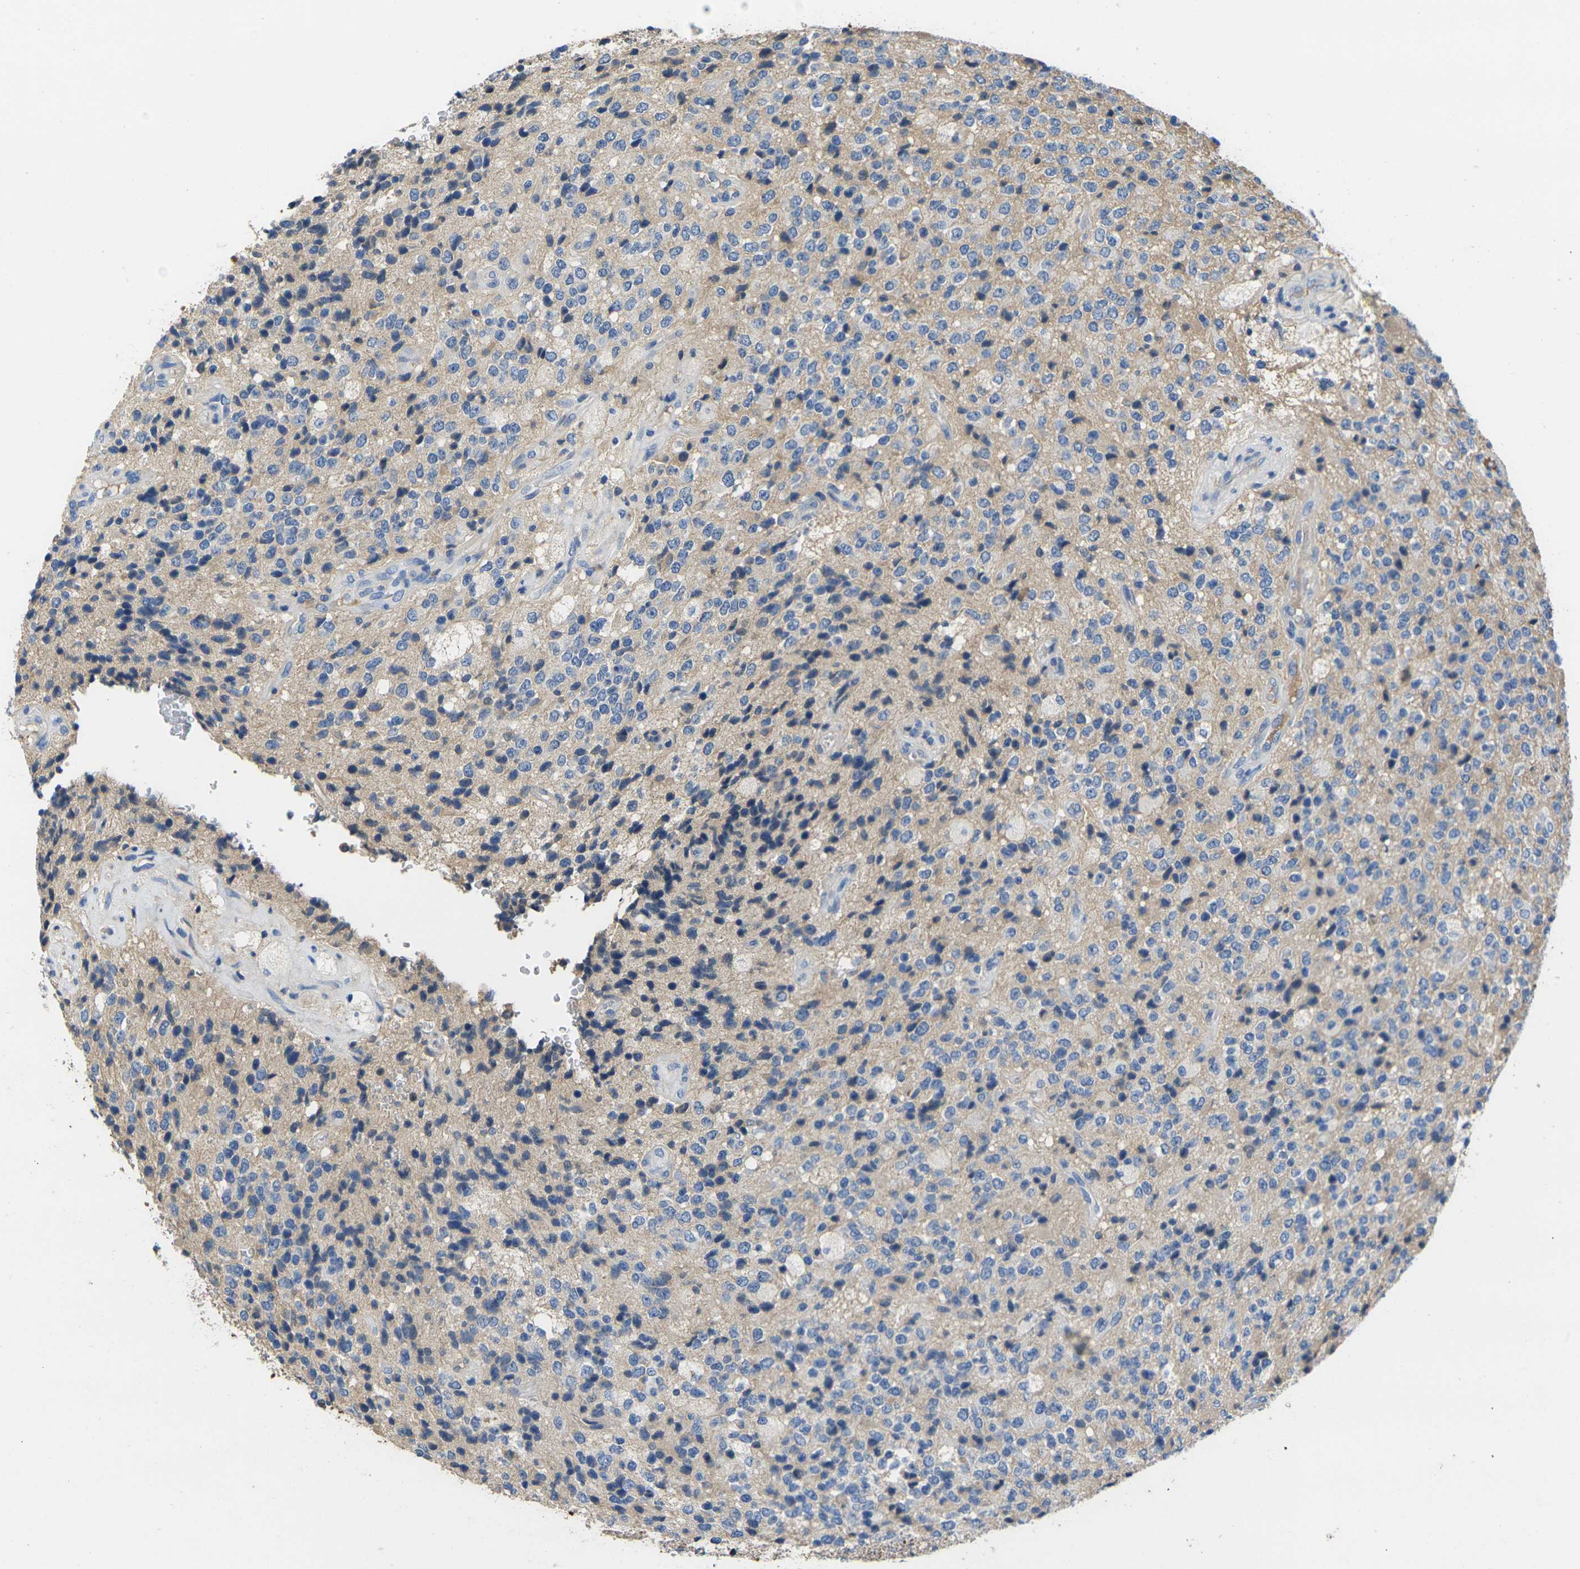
{"staining": {"intensity": "negative", "quantity": "none", "location": "none"}, "tissue": "glioma", "cell_type": "Tumor cells", "image_type": "cancer", "snomed": [{"axis": "morphology", "description": "Glioma, malignant, High grade"}, {"axis": "topography", "description": "pancreas cauda"}], "caption": "This is an IHC image of malignant glioma (high-grade). There is no positivity in tumor cells.", "gene": "GREM2", "patient": {"sex": "male", "age": 60}}